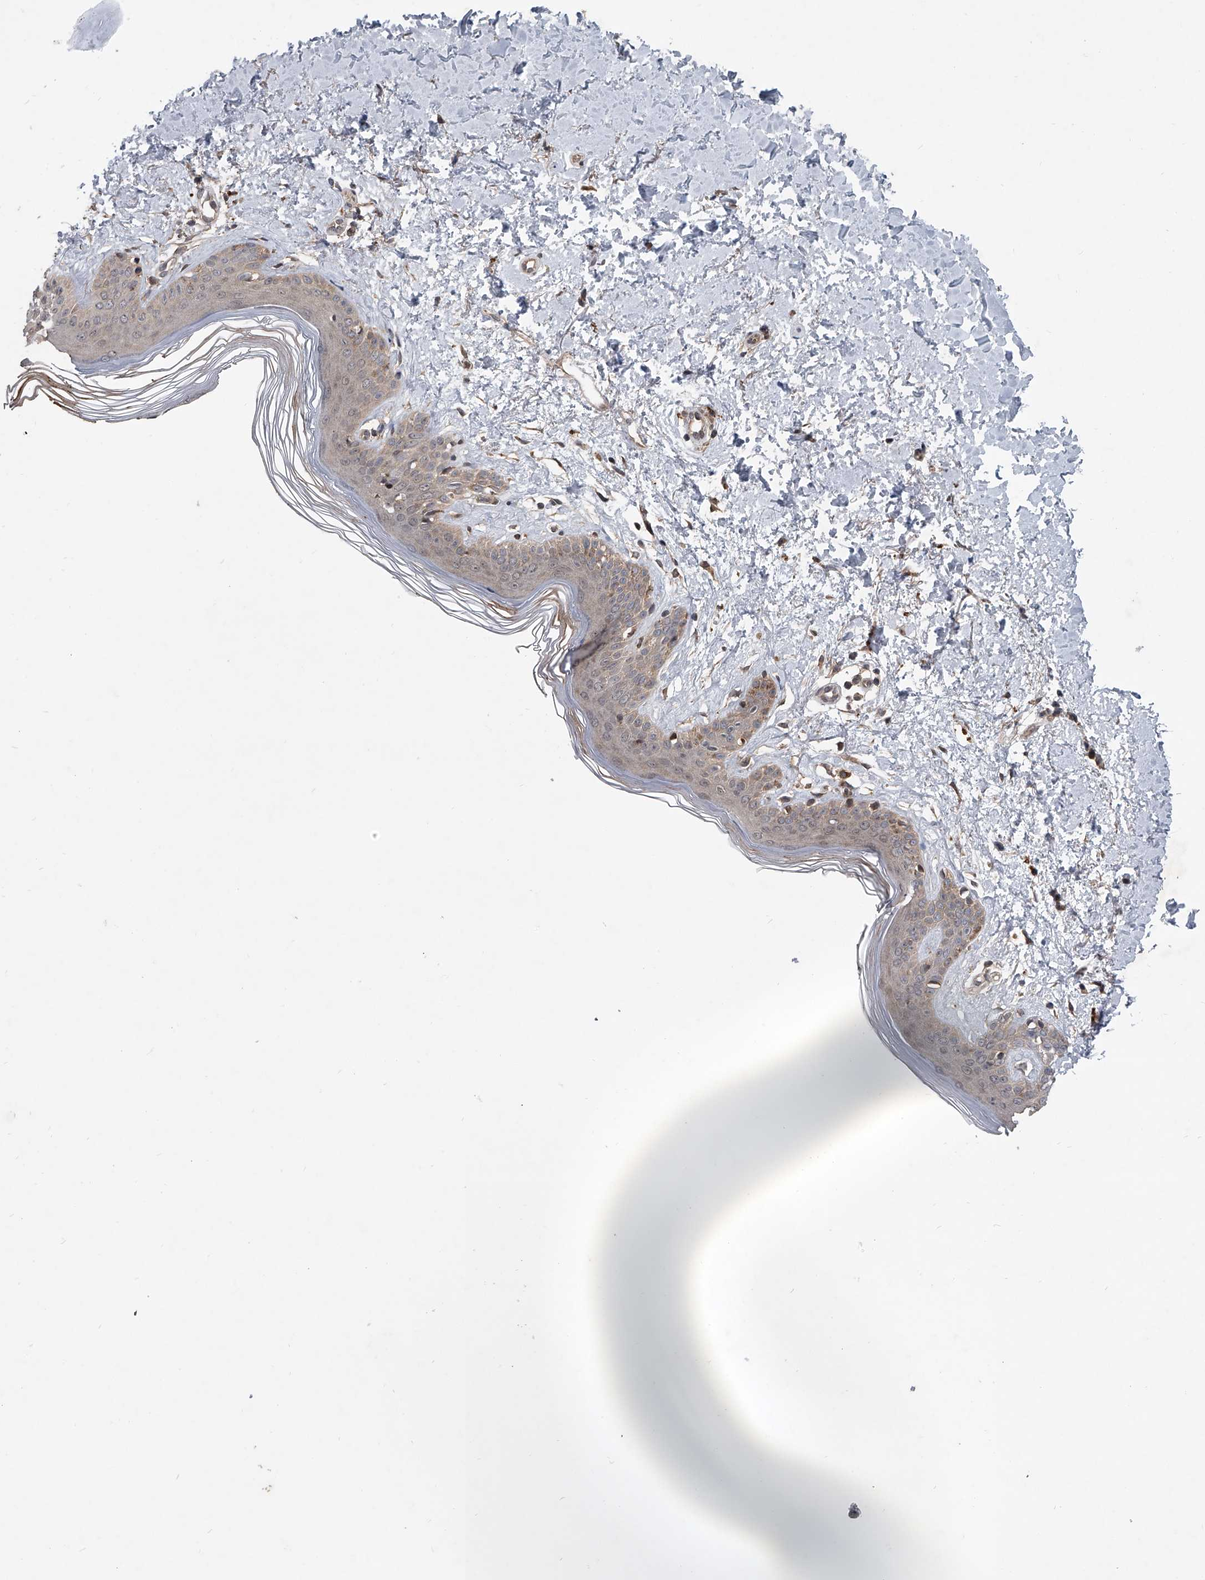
{"staining": {"intensity": "weak", "quantity": ">75%", "location": "cytoplasmic/membranous"}, "tissue": "skin", "cell_type": "Fibroblasts", "image_type": "normal", "snomed": [{"axis": "morphology", "description": "Normal tissue, NOS"}, {"axis": "topography", "description": "Skin"}], "caption": "Fibroblasts demonstrate weak cytoplasmic/membranous staining in approximately >75% of cells in unremarkable skin. The staining was performed using DAB, with brown indicating positive protein expression. Nuclei are stained blue with hematoxylin.", "gene": "GEMIN8", "patient": {"sex": "female", "age": 64}}